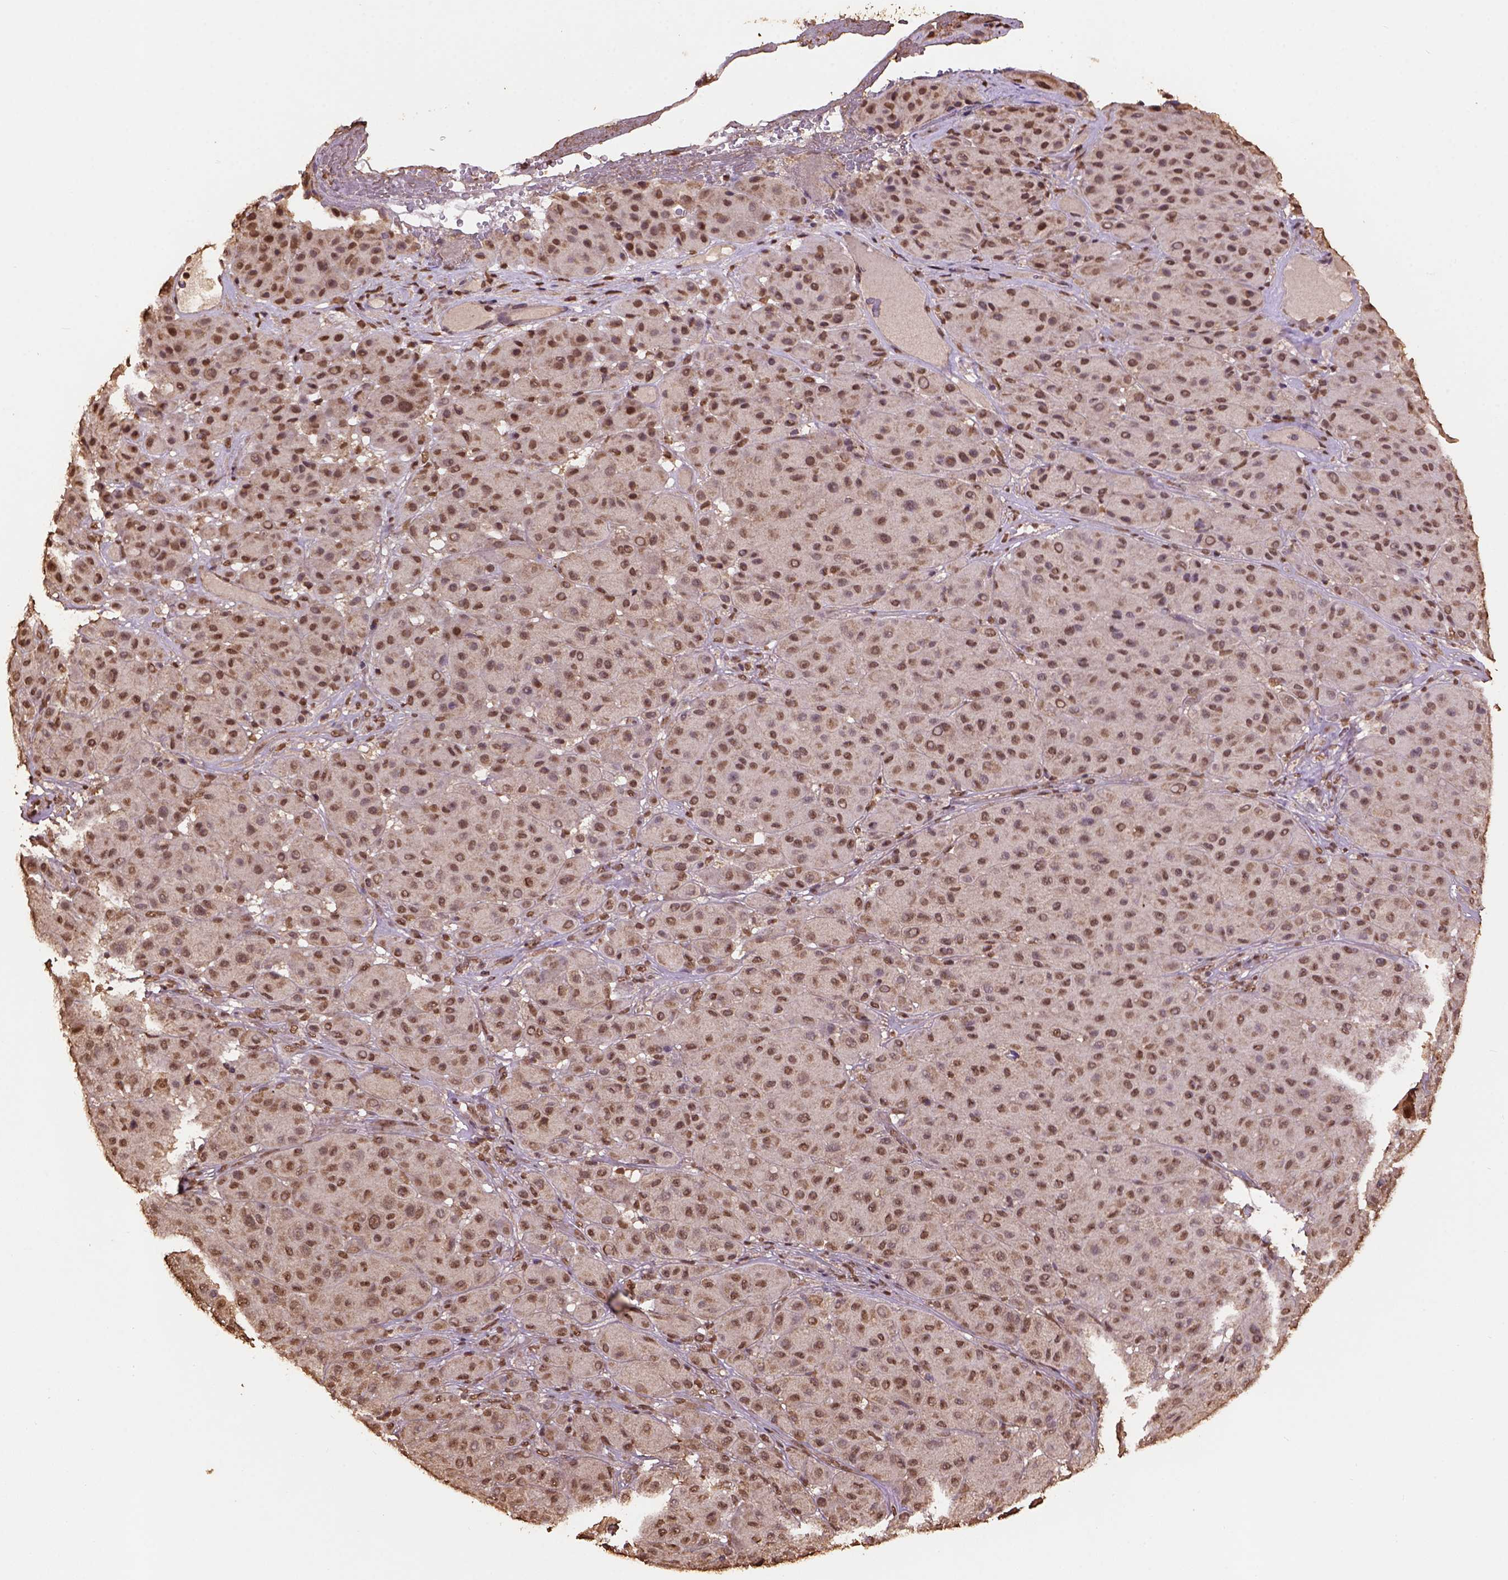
{"staining": {"intensity": "moderate", "quantity": ">75%", "location": "nuclear"}, "tissue": "melanoma", "cell_type": "Tumor cells", "image_type": "cancer", "snomed": [{"axis": "morphology", "description": "Malignant melanoma, Metastatic site"}, {"axis": "topography", "description": "Smooth muscle"}], "caption": "The micrograph displays immunohistochemical staining of malignant melanoma (metastatic site). There is moderate nuclear positivity is identified in about >75% of tumor cells.", "gene": "CSTF2T", "patient": {"sex": "male", "age": 41}}